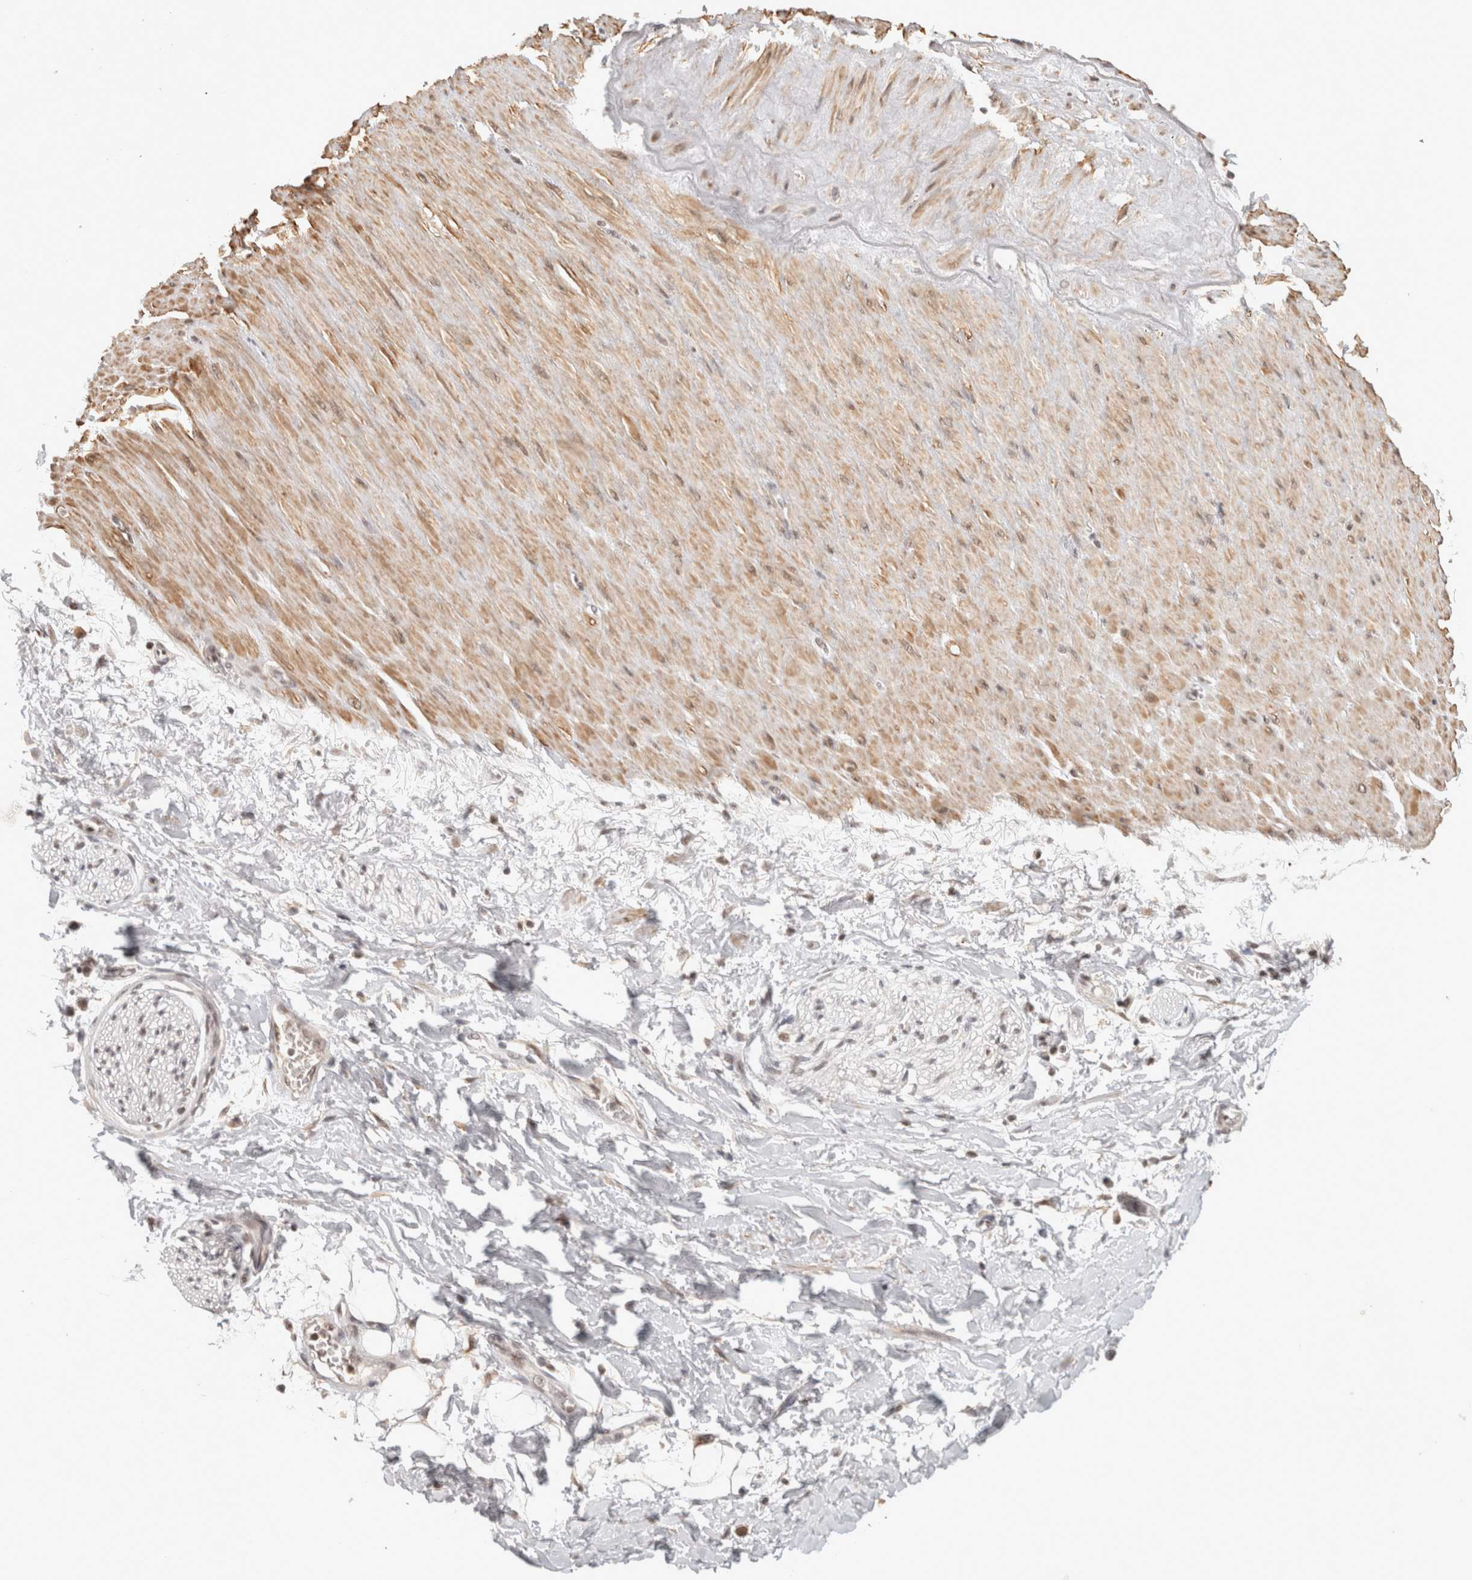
{"staining": {"intensity": "weak", "quantity": "25%-75%", "location": "nuclear"}, "tissue": "adipose tissue", "cell_type": "Adipocytes", "image_type": "normal", "snomed": [{"axis": "morphology", "description": "Normal tissue, NOS"}, {"axis": "topography", "description": "Soft tissue"}], "caption": "Adipose tissue stained for a protein displays weak nuclear positivity in adipocytes. The staining was performed using DAB (3,3'-diaminobenzidine), with brown indicating positive protein expression. Nuclei are stained blue with hematoxylin.", "gene": "ZNF830", "patient": {"sex": "male", "age": 72}}